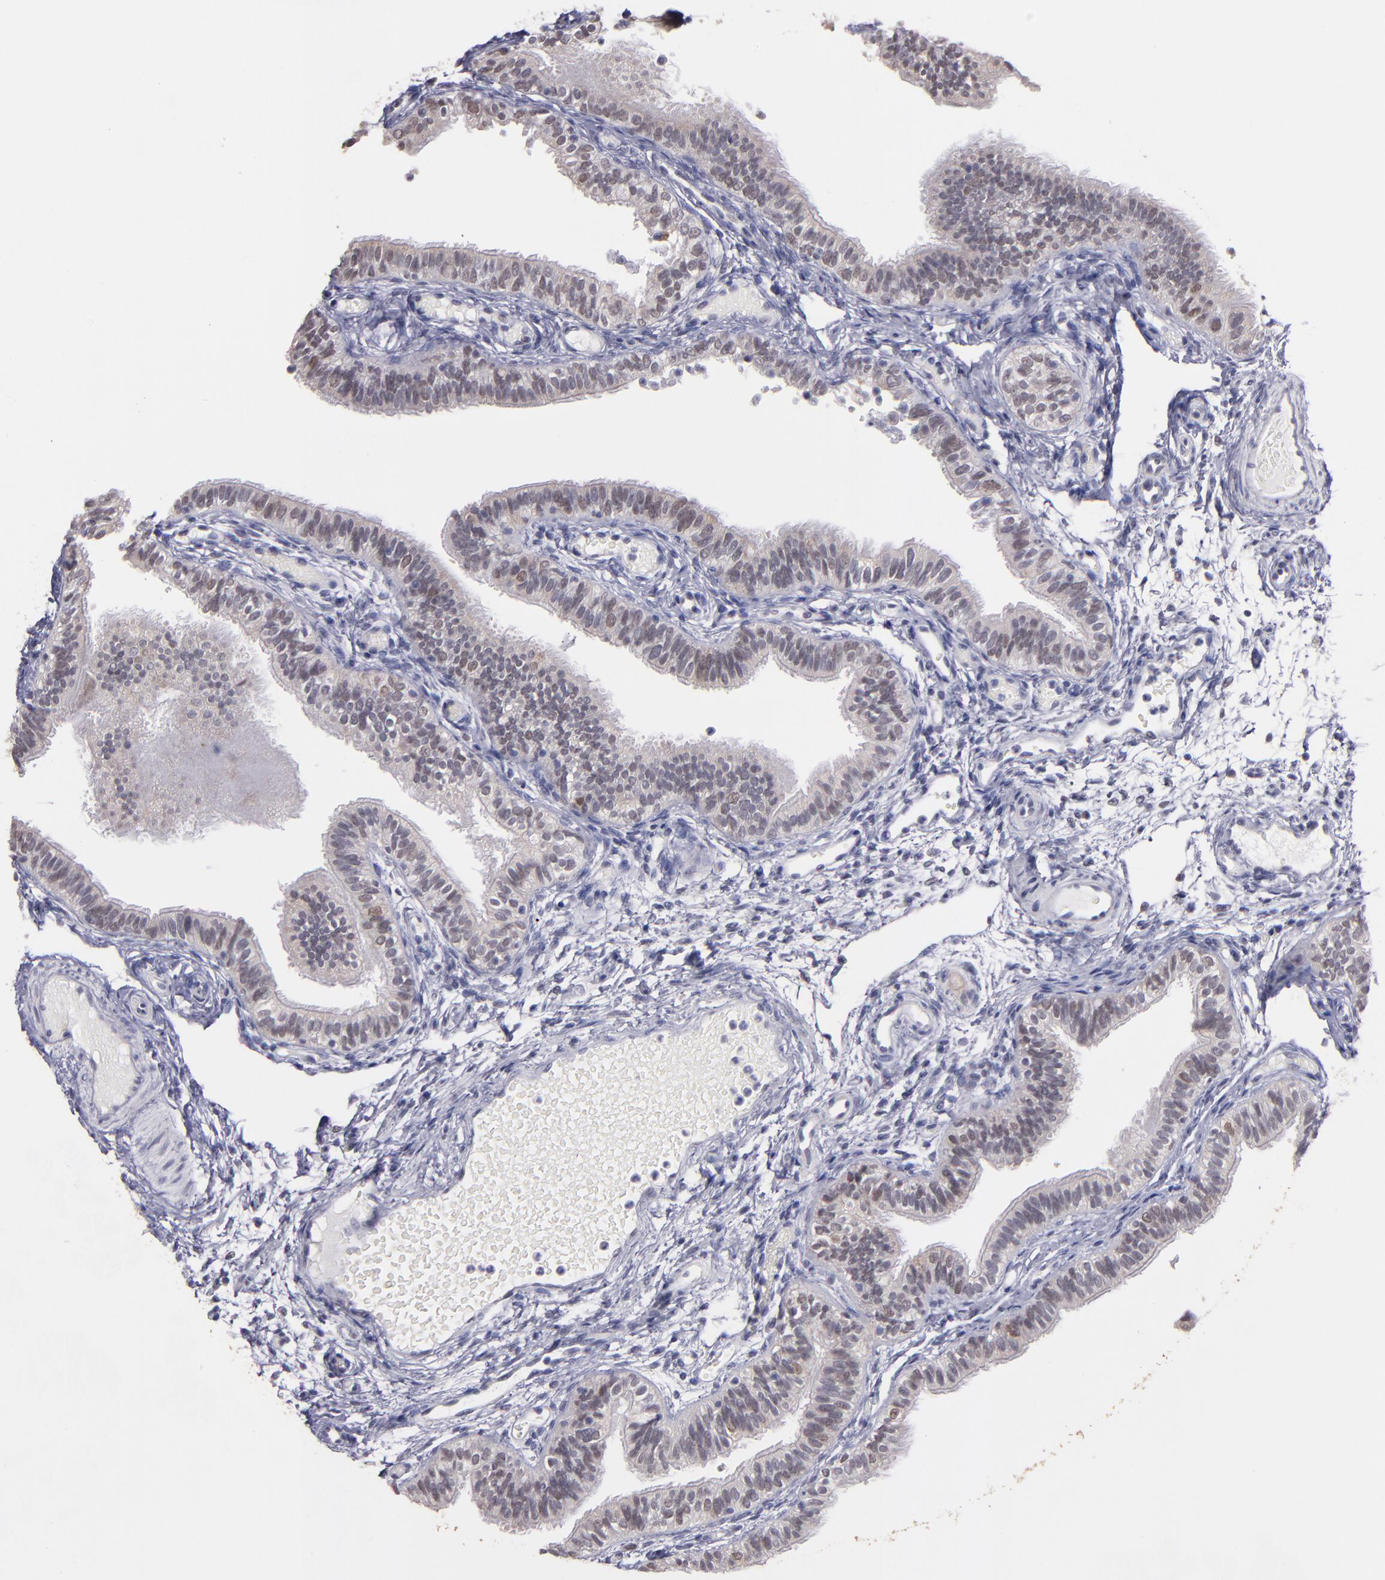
{"staining": {"intensity": "weak", "quantity": "25%-75%", "location": "nuclear"}, "tissue": "fallopian tube", "cell_type": "Glandular cells", "image_type": "normal", "snomed": [{"axis": "morphology", "description": "Normal tissue, NOS"}, {"axis": "morphology", "description": "Dermoid, NOS"}, {"axis": "topography", "description": "Fallopian tube"}], "caption": "Immunohistochemistry photomicrograph of normal human fallopian tube stained for a protein (brown), which displays low levels of weak nuclear positivity in approximately 25%-75% of glandular cells.", "gene": "OTUB2", "patient": {"sex": "female", "age": 33}}